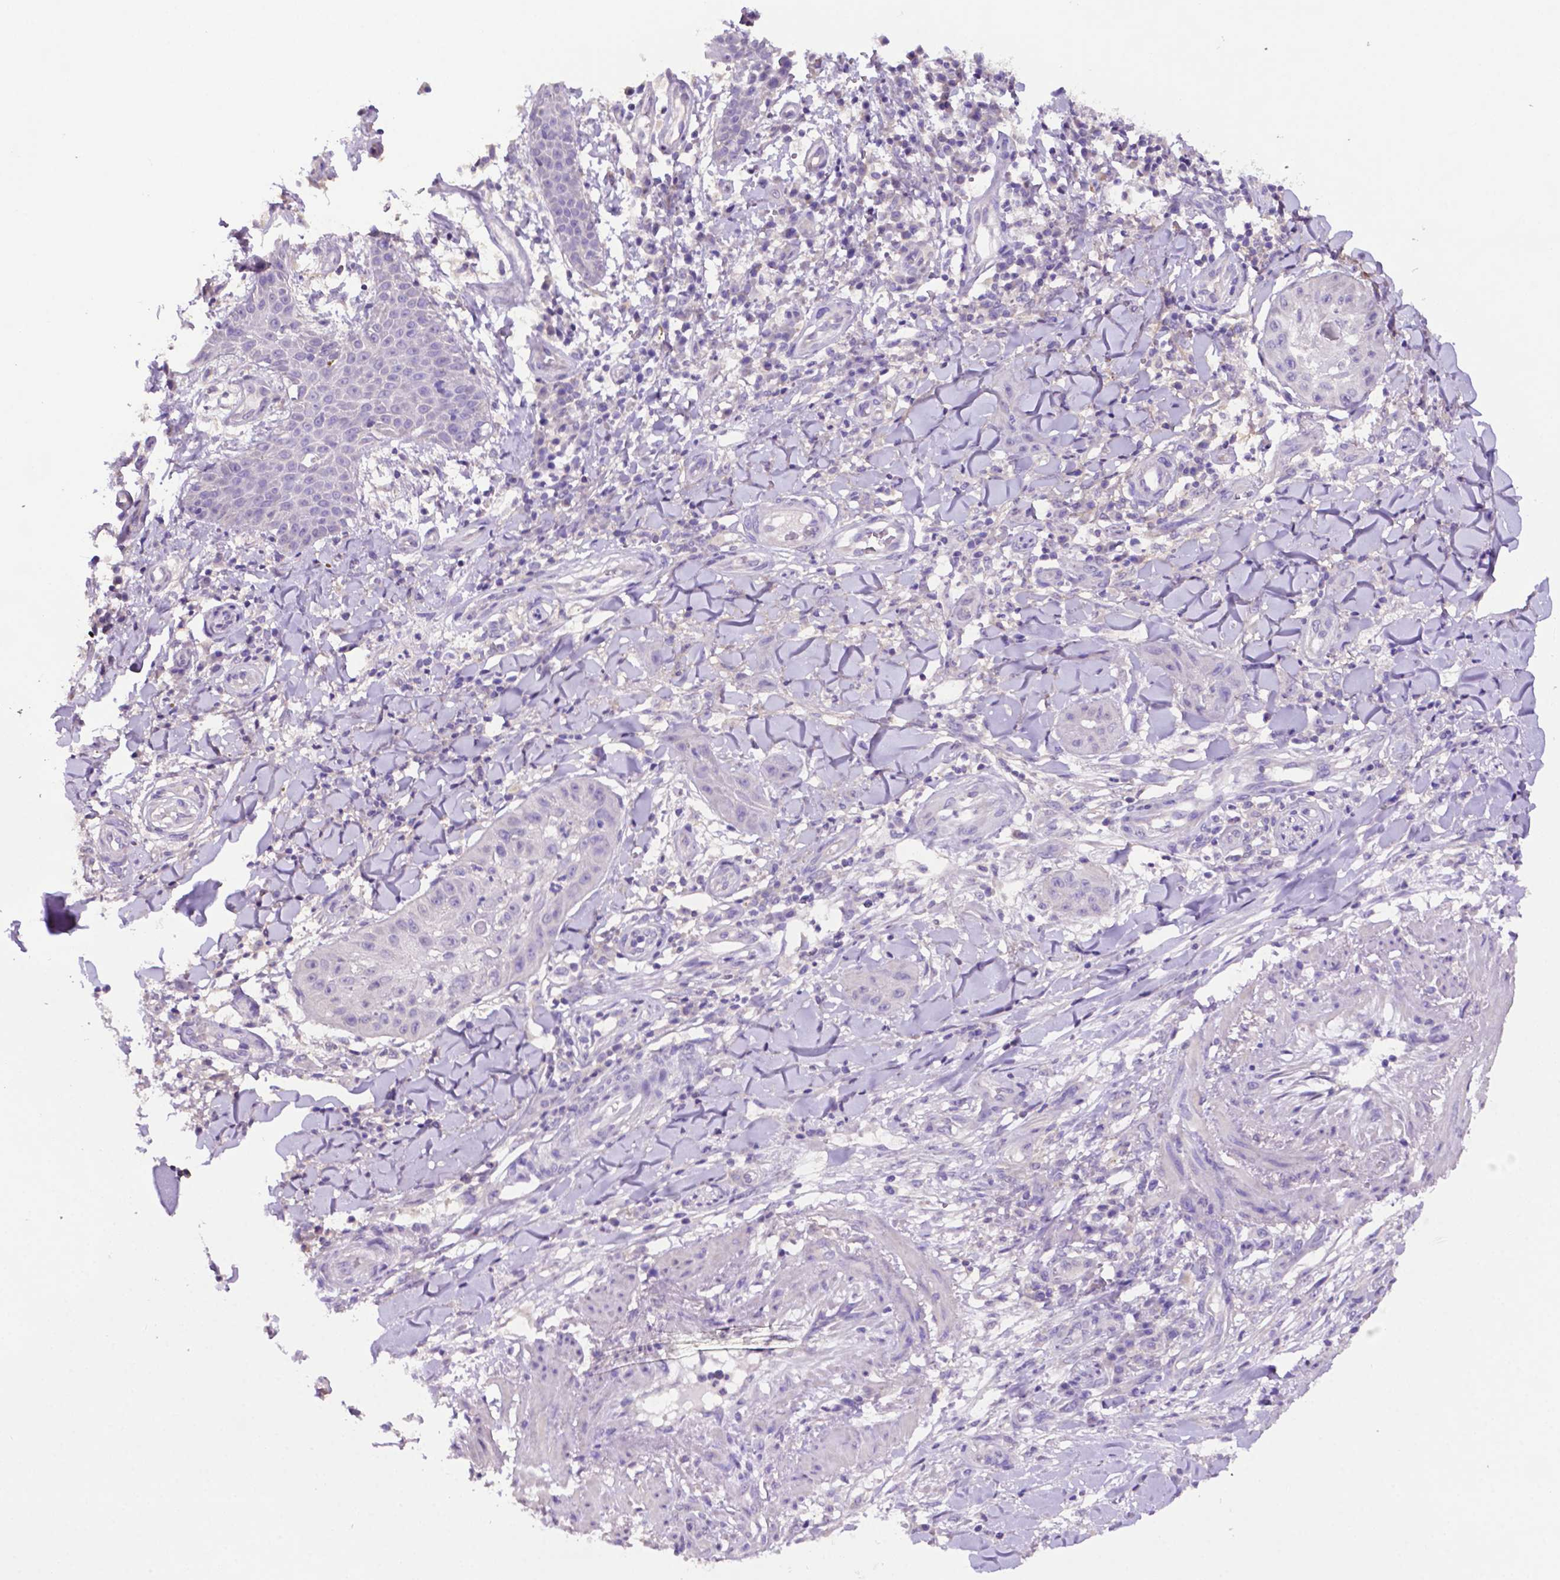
{"staining": {"intensity": "negative", "quantity": "none", "location": "none"}, "tissue": "skin cancer", "cell_type": "Tumor cells", "image_type": "cancer", "snomed": [{"axis": "morphology", "description": "Squamous cell carcinoma, NOS"}, {"axis": "topography", "description": "Skin"}], "caption": "An IHC histopathology image of skin cancer (squamous cell carcinoma) is shown. There is no staining in tumor cells of skin cancer (squamous cell carcinoma). The staining is performed using DAB (3,3'-diaminobenzidine) brown chromogen with nuclei counter-stained in using hematoxylin.", "gene": "PRPS2", "patient": {"sex": "male", "age": 70}}